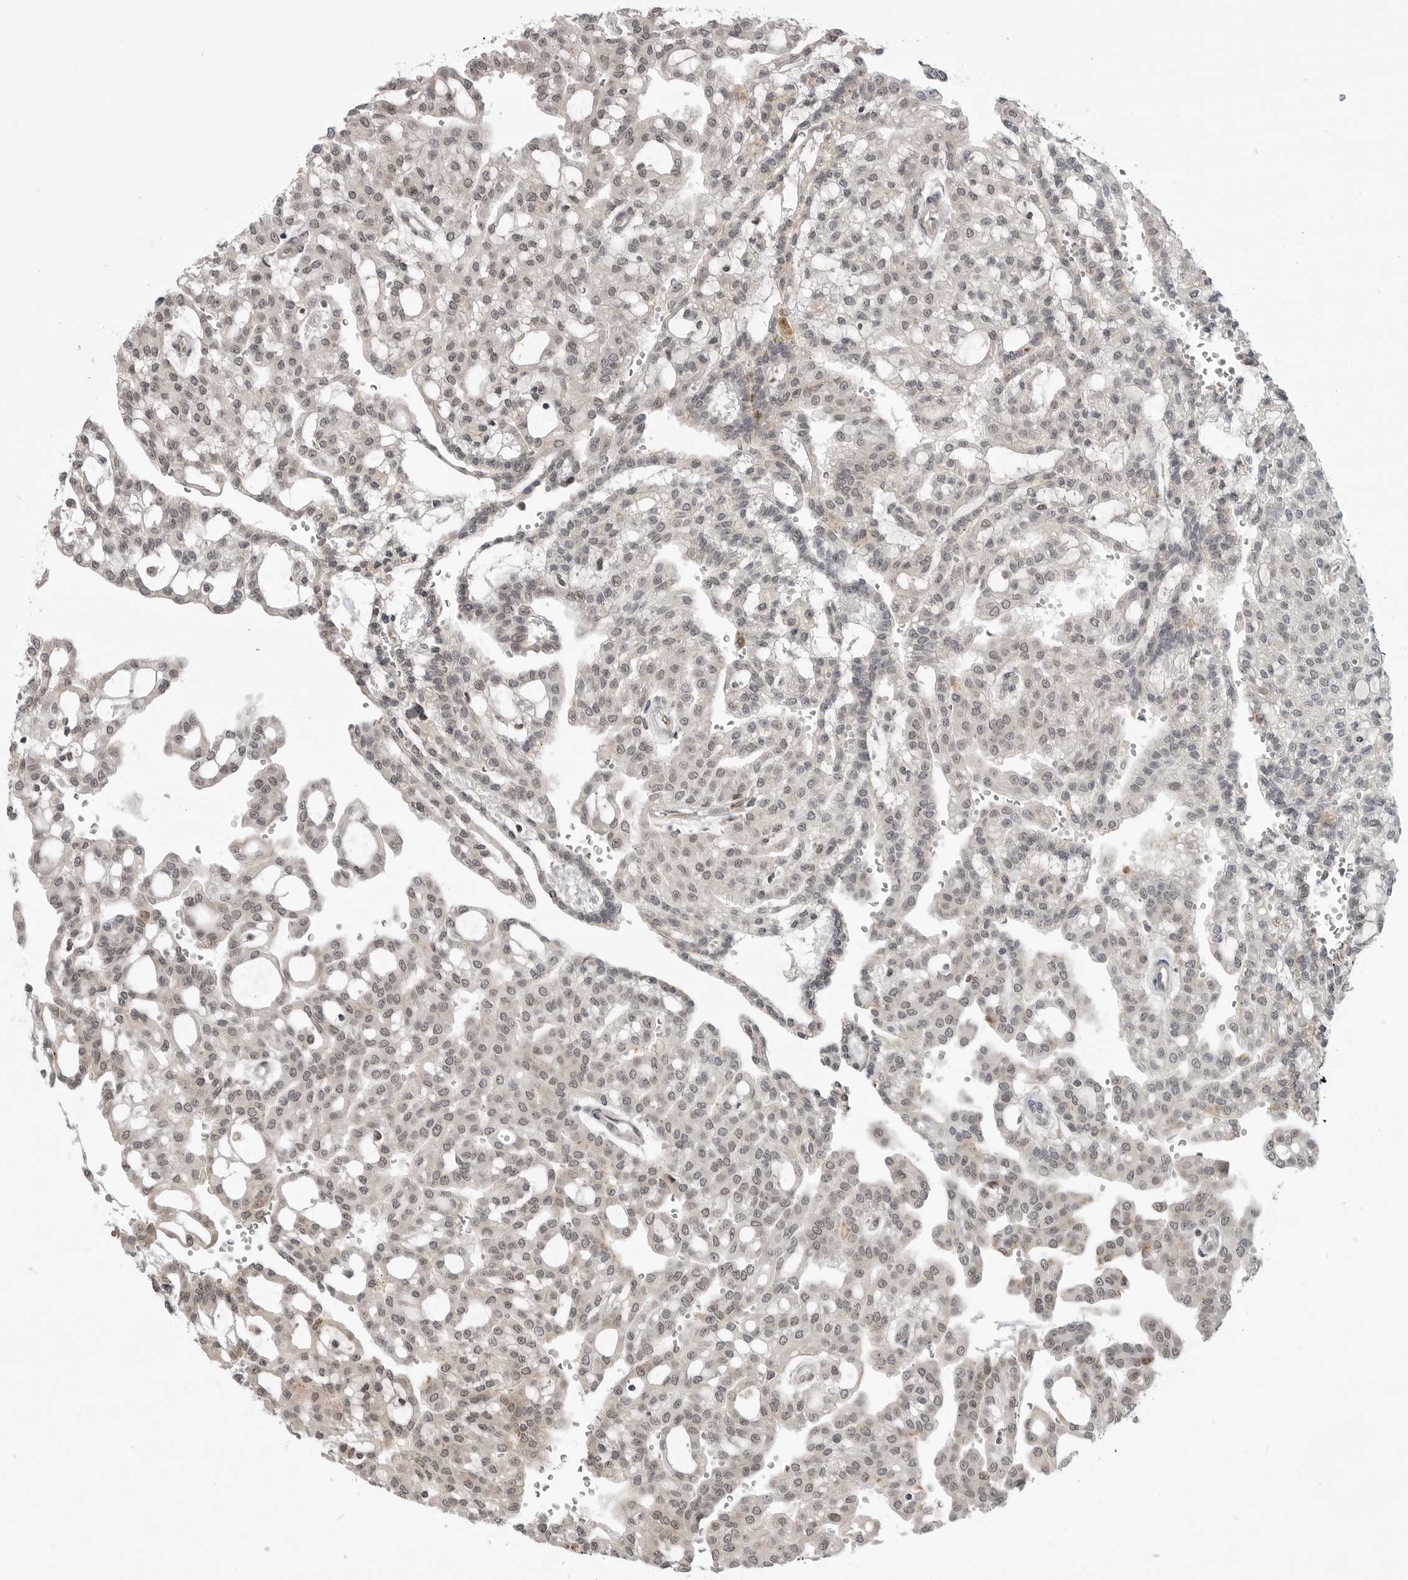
{"staining": {"intensity": "weak", "quantity": "25%-75%", "location": "nuclear"}, "tissue": "renal cancer", "cell_type": "Tumor cells", "image_type": "cancer", "snomed": [{"axis": "morphology", "description": "Adenocarcinoma, NOS"}, {"axis": "topography", "description": "Kidney"}], "caption": "DAB immunohistochemical staining of renal cancer (adenocarcinoma) shows weak nuclear protein positivity in about 25%-75% of tumor cells.", "gene": "CEP295NL", "patient": {"sex": "male", "age": 63}}